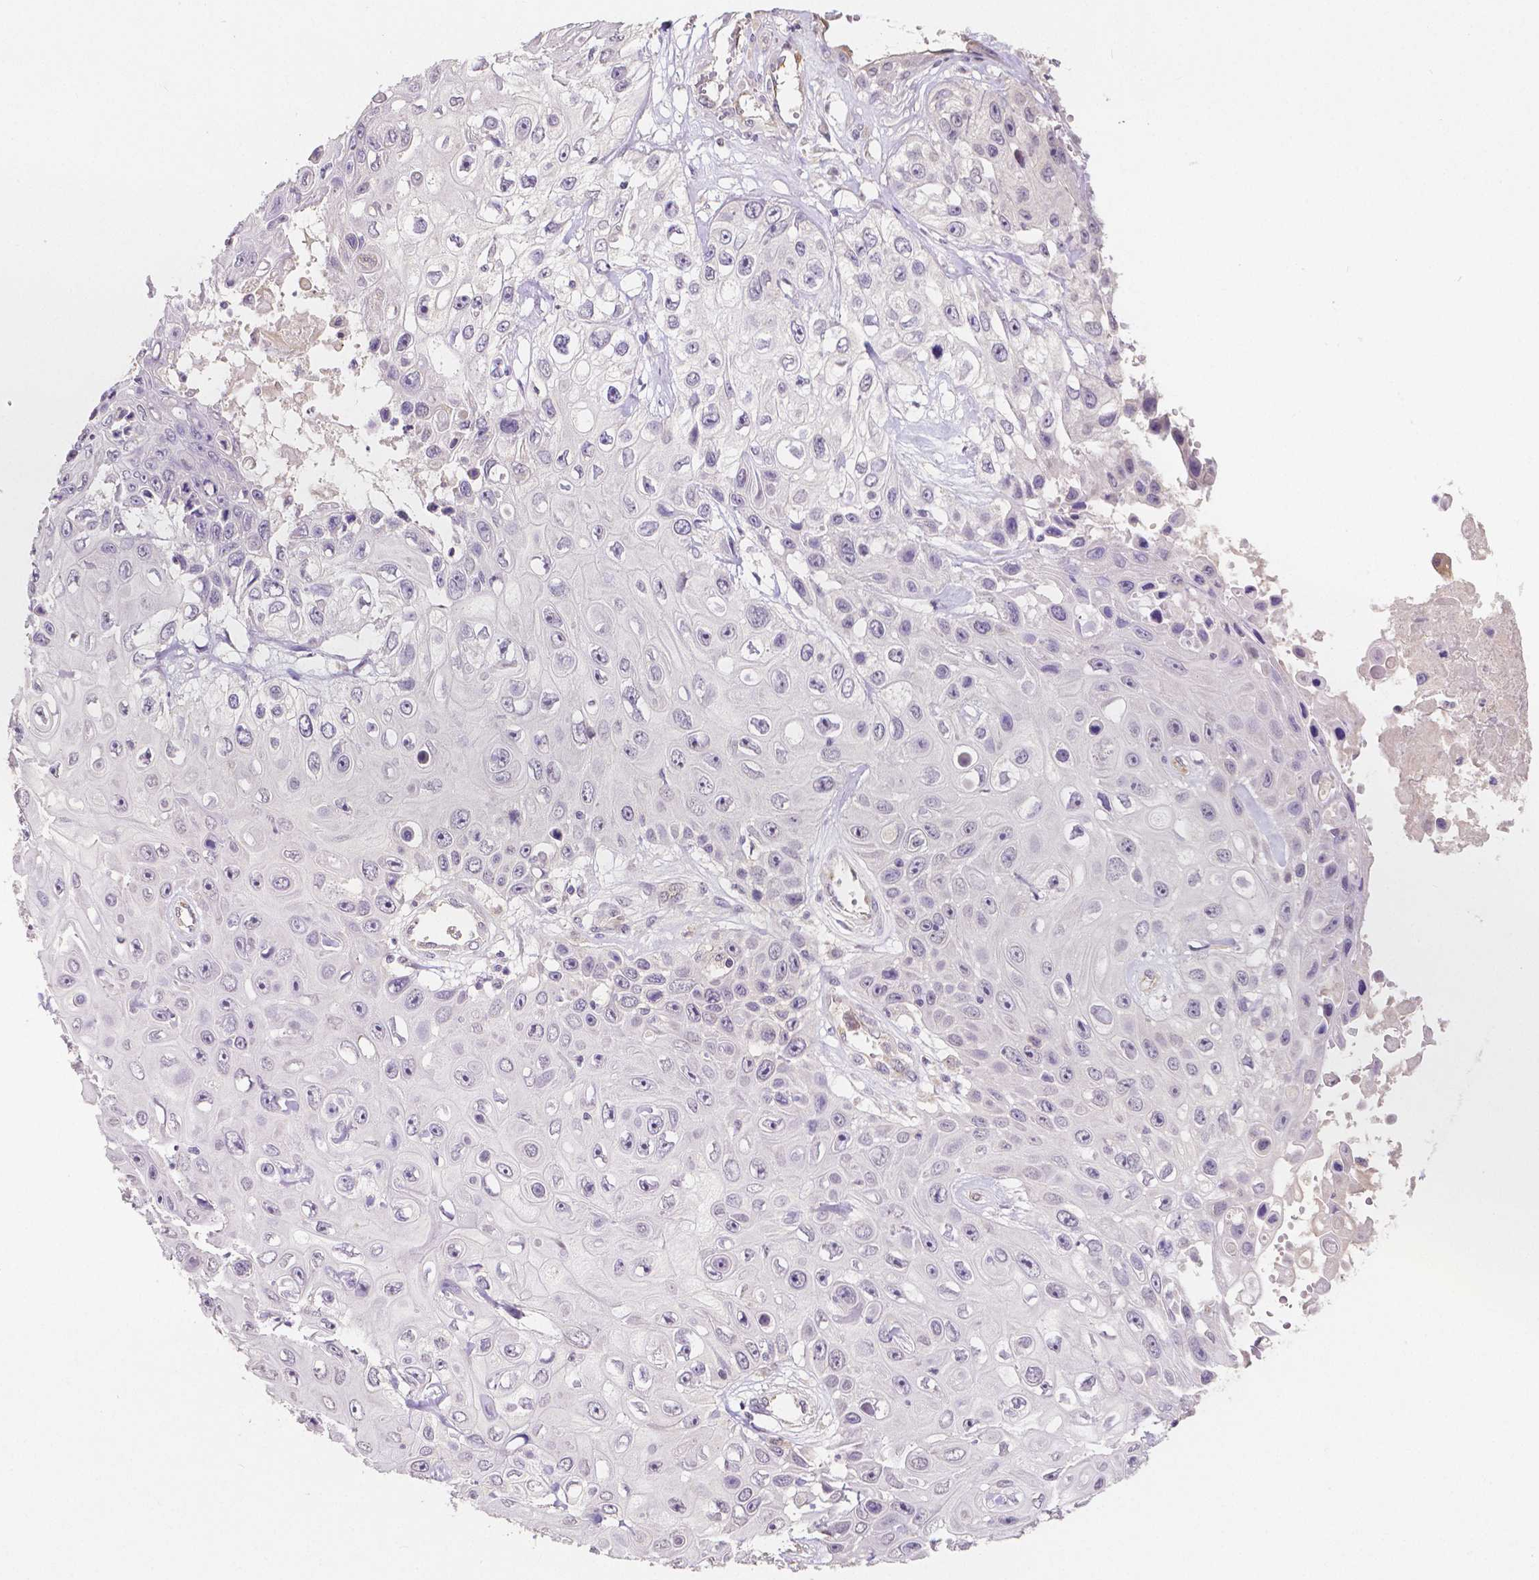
{"staining": {"intensity": "negative", "quantity": "none", "location": "none"}, "tissue": "skin cancer", "cell_type": "Tumor cells", "image_type": "cancer", "snomed": [{"axis": "morphology", "description": "Squamous cell carcinoma, NOS"}, {"axis": "topography", "description": "Skin"}], "caption": "Squamous cell carcinoma (skin) stained for a protein using IHC exhibits no positivity tumor cells.", "gene": "ELAVL2", "patient": {"sex": "male", "age": 82}}